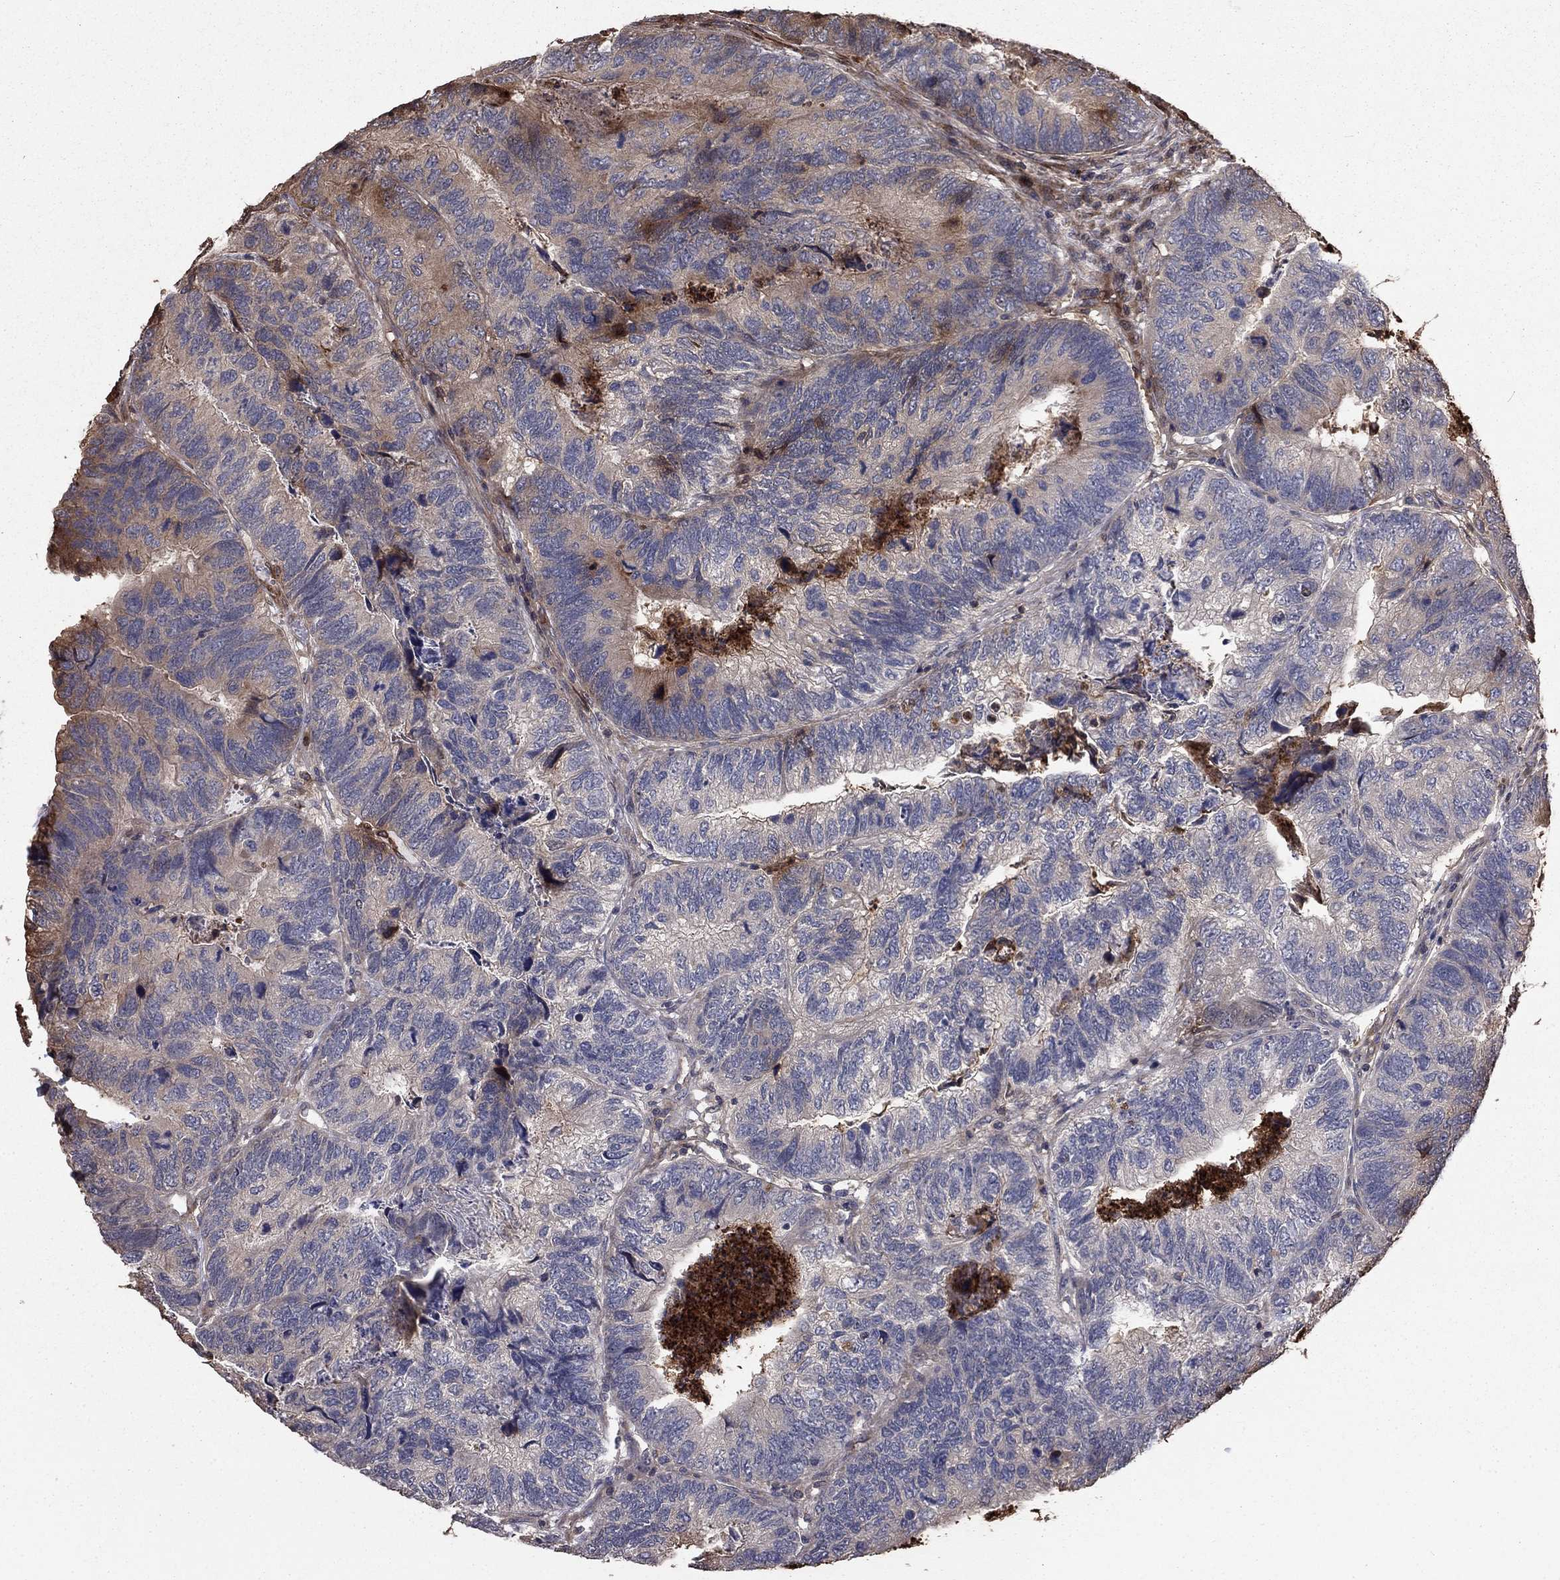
{"staining": {"intensity": "weak", "quantity": "<25%", "location": "cytoplasmic/membranous"}, "tissue": "colorectal cancer", "cell_type": "Tumor cells", "image_type": "cancer", "snomed": [{"axis": "morphology", "description": "Adenocarcinoma, NOS"}, {"axis": "topography", "description": "Colon"}], "caption": "Tumor cells are negative for protein expression in human colorectal cancer.", "gene": "GYG1", "patient": {"sex": "female", "age": 67}}